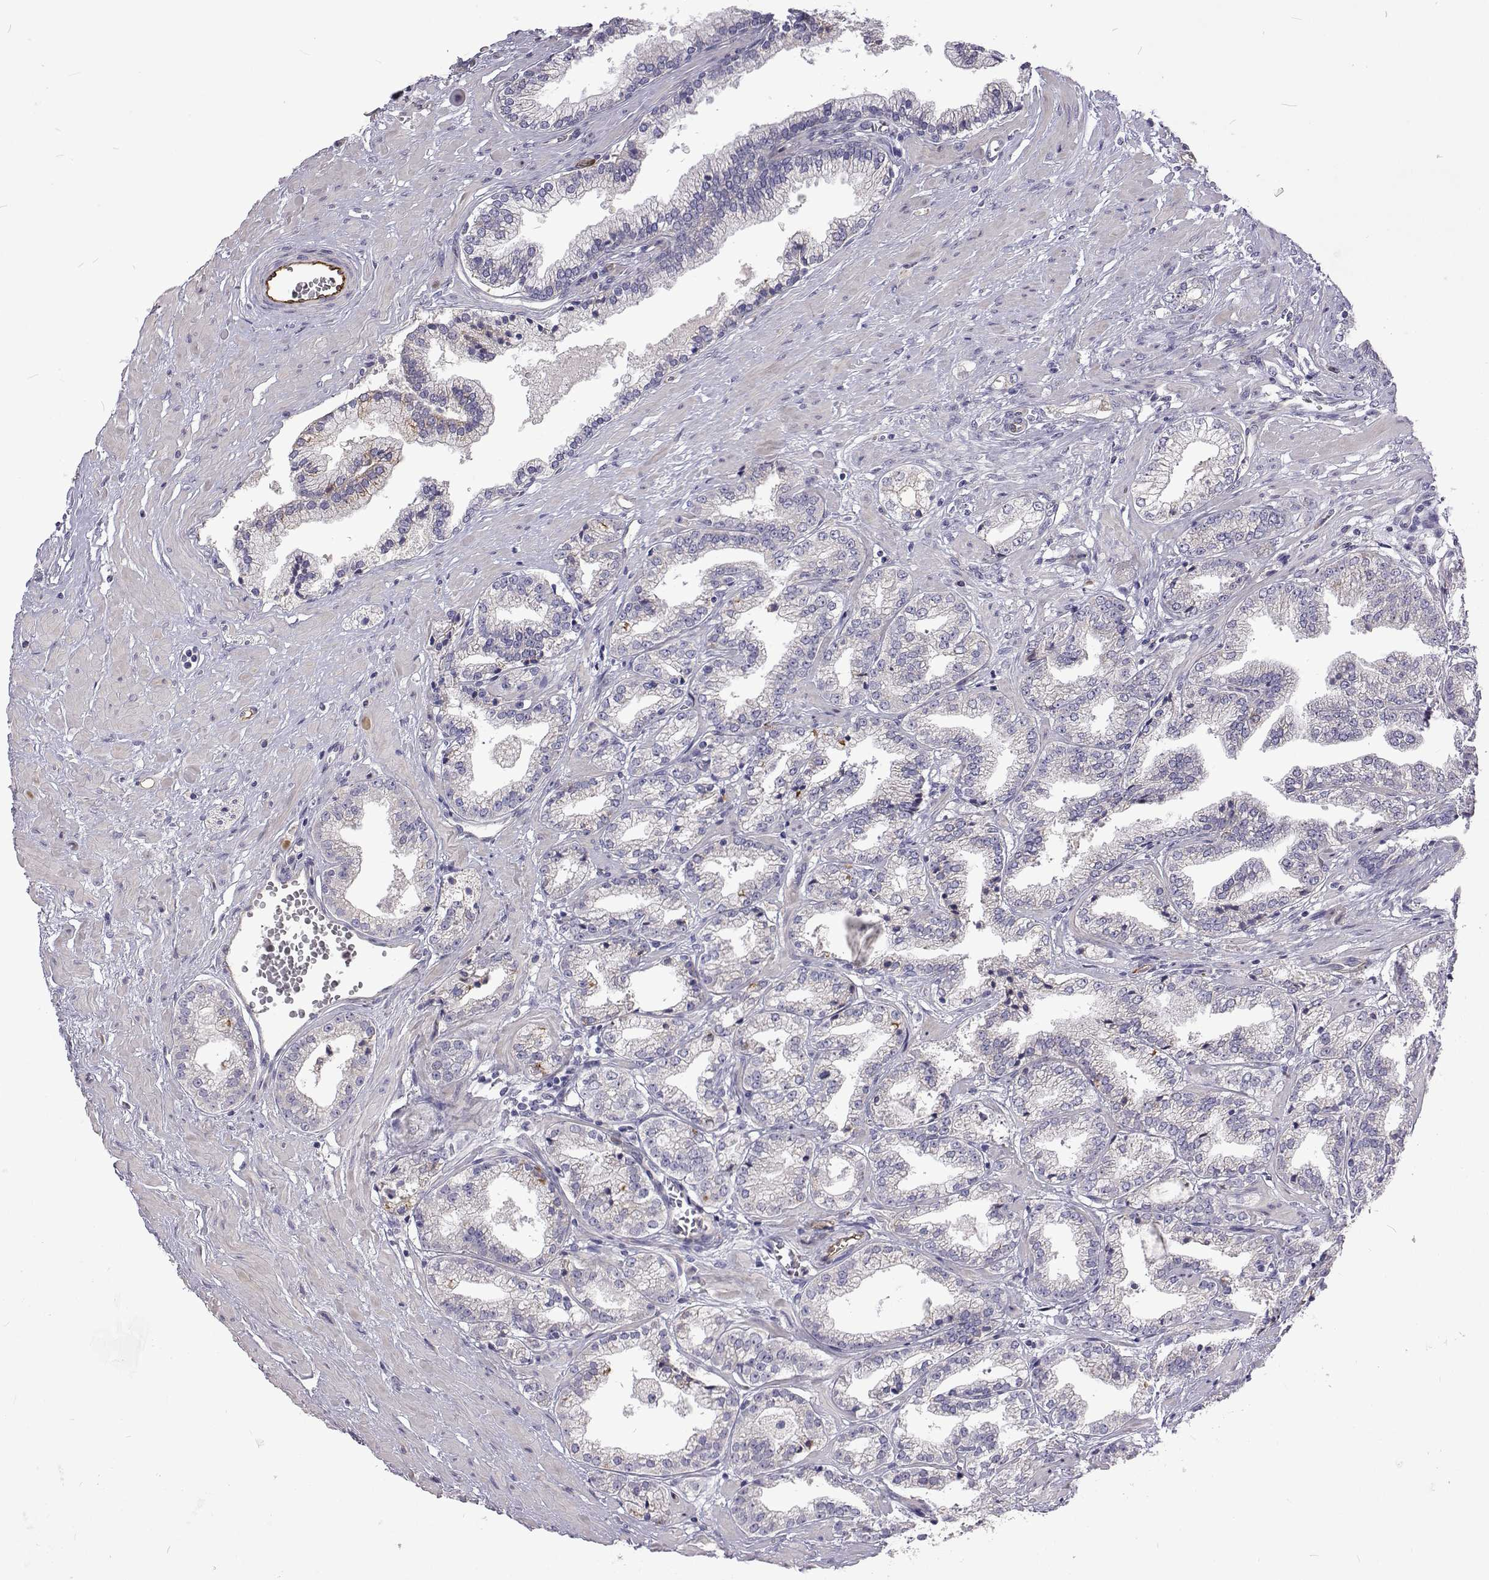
{"staining": {"intensity": "negative", "quantity": "none", "location": "none"}, "tissue": "prostate cancer", "cell_type": "Tumor cells", "image_type": "cancer", "snomed": [{"axis": "morphology", "description": "Adenocarcinoma, Low grade"}, {"axis": "topography", "description": "Prostate"}], "caption": "Histopathology image shows no protein staining in tumor cells of prostate cancer tissue. The staining is performed using DAB brown chromogen with nuclei counter-stained in using hematoxylin.", "gene": "NPR3", "patient": {"sex": "male", "age": 60}}